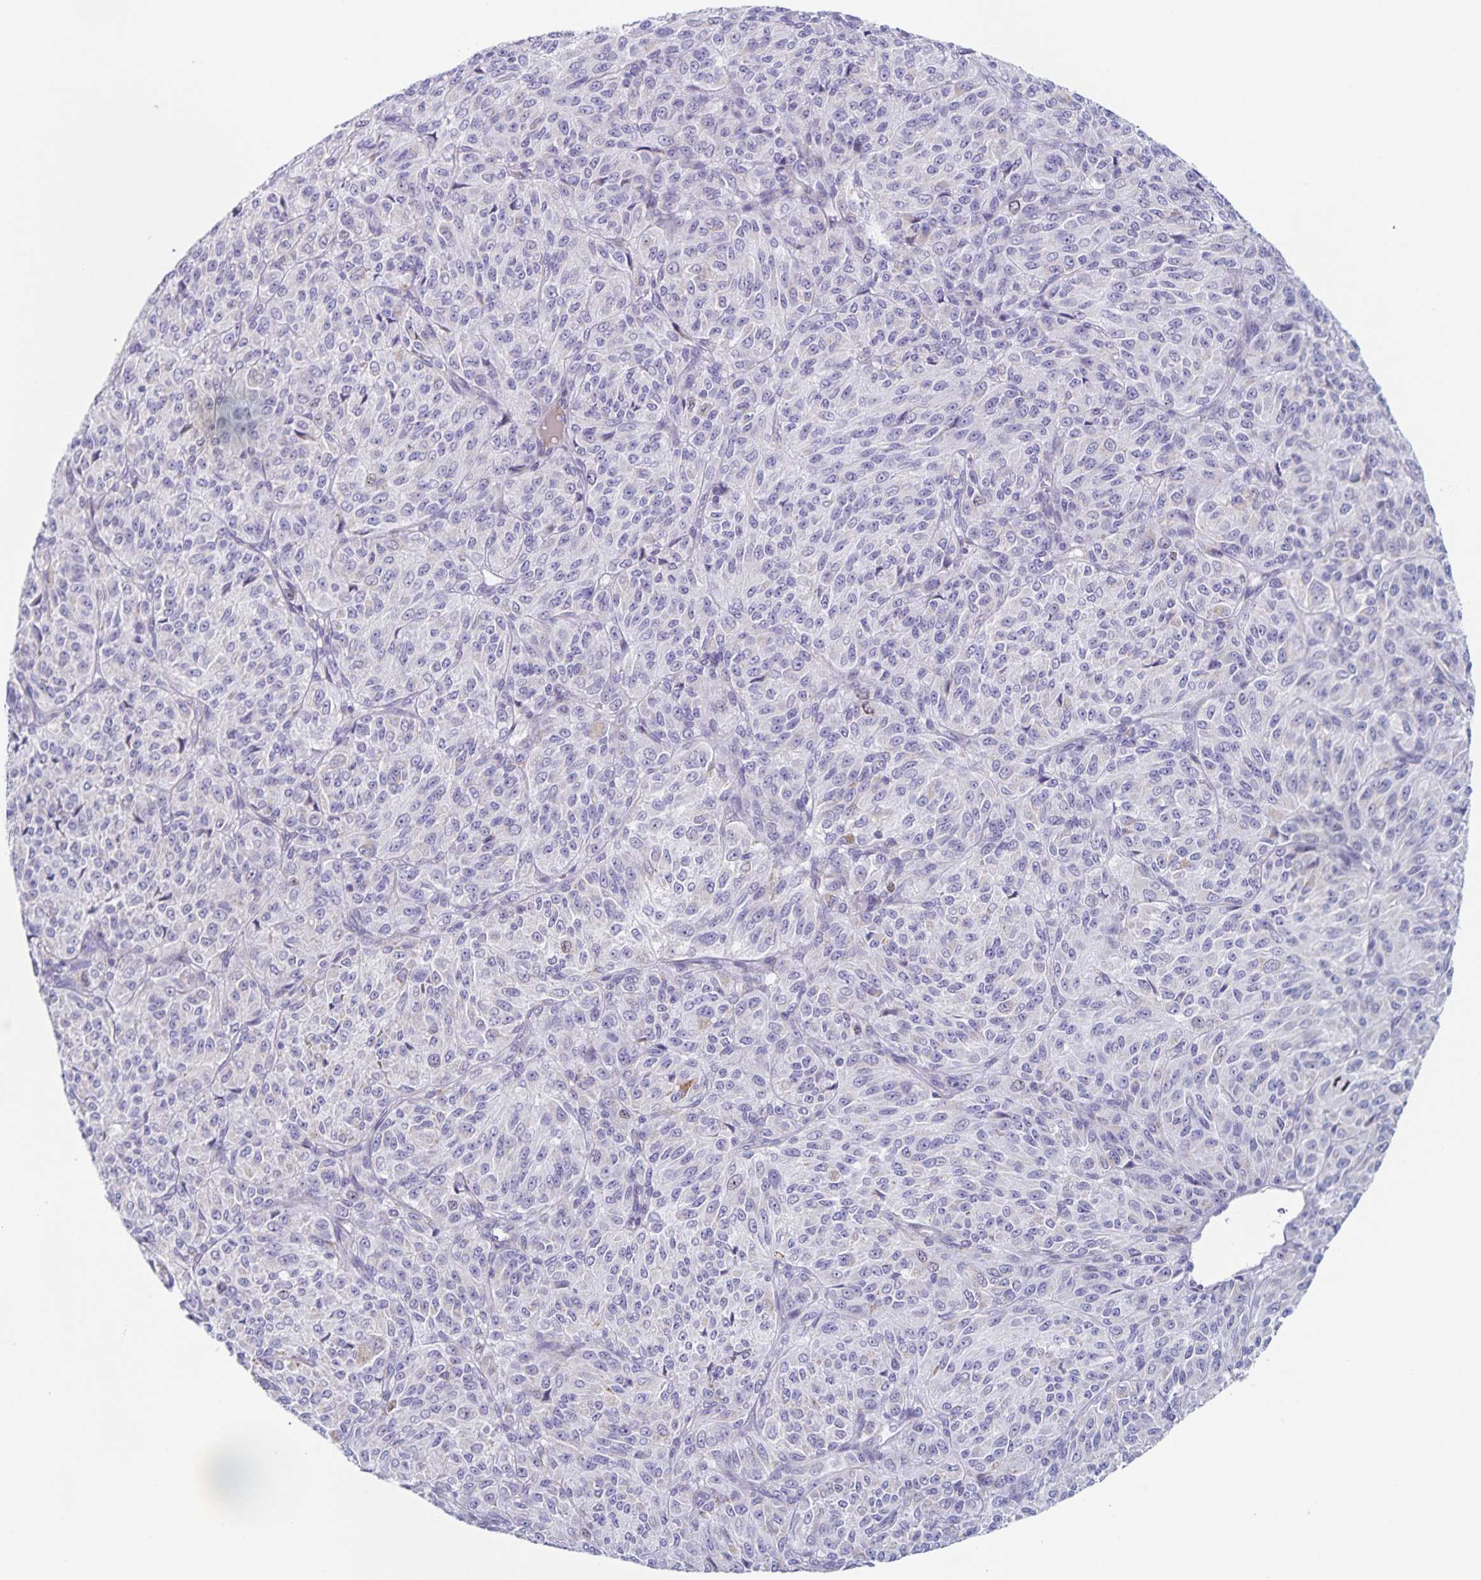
{"staining": {"intensity": "negative", "quantity": "none", "location": "none"}, "tissue": "melanoma", "cell_type": "Tumor cells", "image_type": "cancer", "snomed": [{"axis": "morphology", "description": "Malignant melanoma, Metastatic site"}, {"axis": "topography", "description": "Brain"}], "caption": "This histopathology image is of melanoma stained with IHC to label a protein in brown with the nuclei are counter-stained blue. There is no positivity in tumor cells.", "gene": "CENPH", "patient": {"sex": "female", "age": 56}}